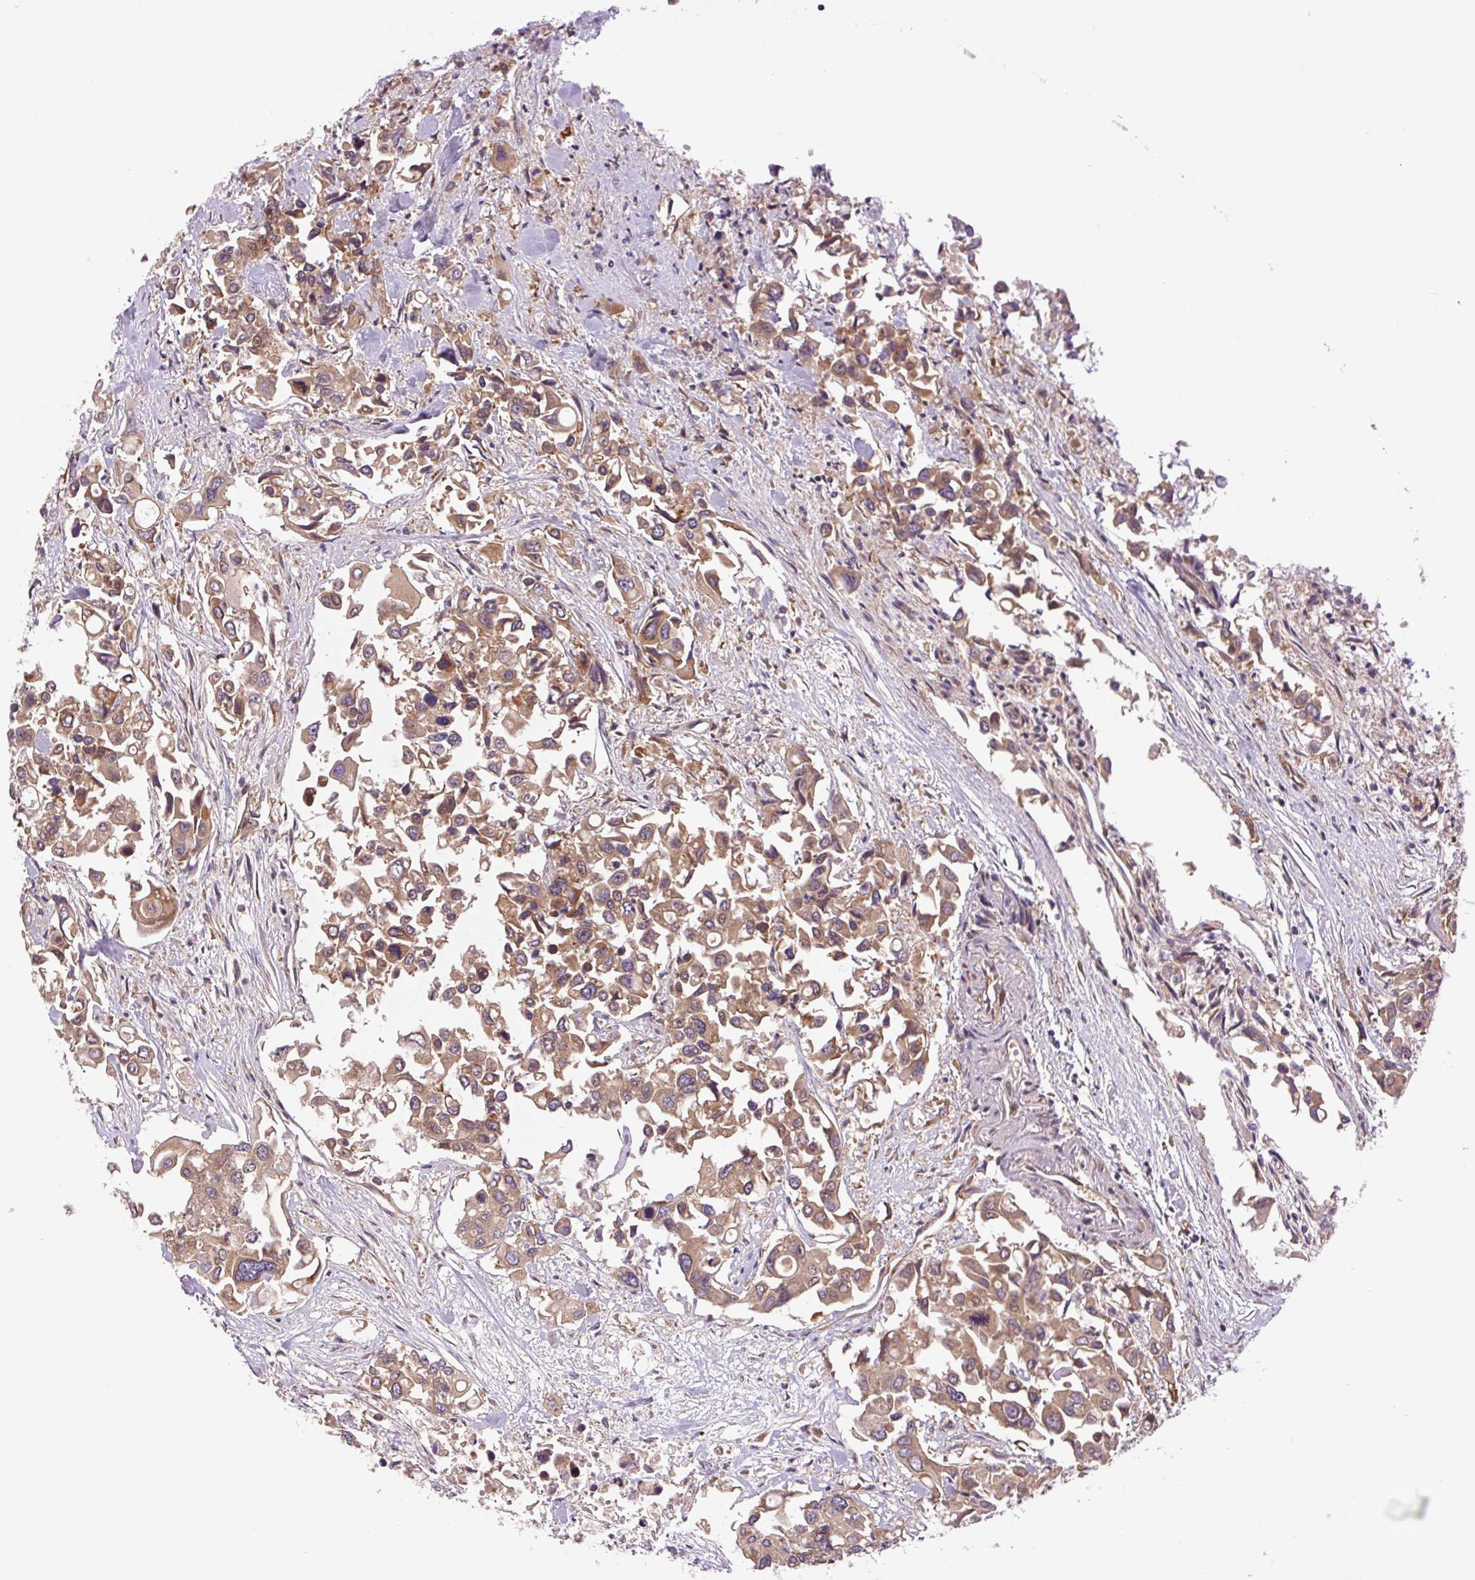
{"staining": {"intensity": "moderate", "quantity": ">75%", "location": "cytoplasmic/membranous"}, "tissue": "colorectal cancer", "cell_type": "Tumor cells", "image_type": "cancer", "snomed": [{"axis": "morphology", "description": "Adenocarcinoma, NOS"}, {"axis": "topography", "description": "Colon"}], "caption": "Immunohistochemistry (IHC) (DAB) staining of colorectal cancer (adenocarcinoma) displays moderate cytoplasmic/membranous protein positivity in approximately >75% of tumor cells.", "gene": "SEPTIN10", "patient": {"sex": "male", "age": 77}}